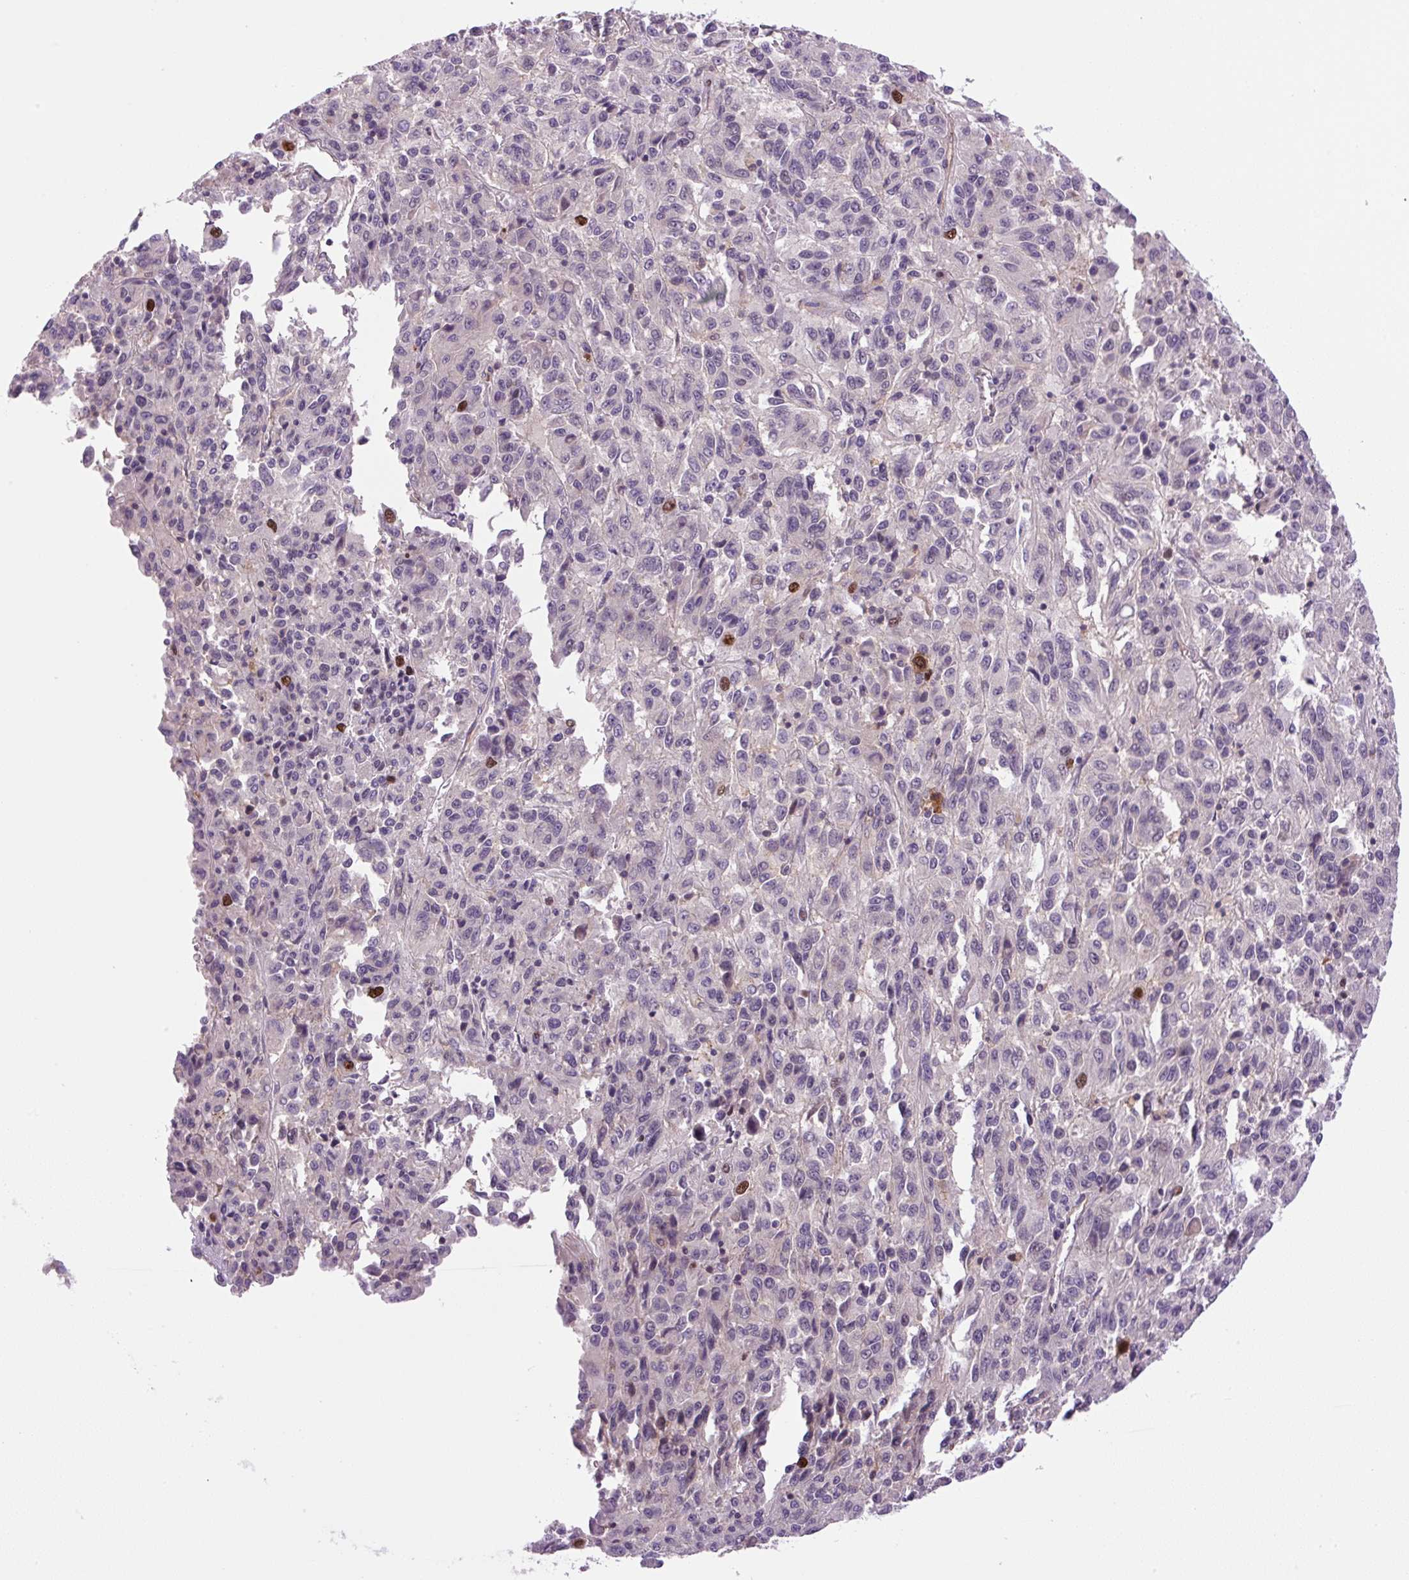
{"staining": {"intensity": "strong", "quantity": "<25%", "location": "nuclear"}, "tissue": "melanoma", "cell_type": "Tumor cells", "image_type": "cancer", "snomed": [{"axis": "morphology", "description": "Malignant melanoma, Metastatic site"}, {"axis": "topography", "description": "Lung"}], "caption": "Malignant melanoma (metastatic site) was stained to show a protein in brown. There is medium levels of strong nuclear expression in approximately <25% of tumor cells. (IHC, brightfield microscopy, high magnification).", "gene": "KIFC1", "patient": {"sex": "male", "age": 64}}